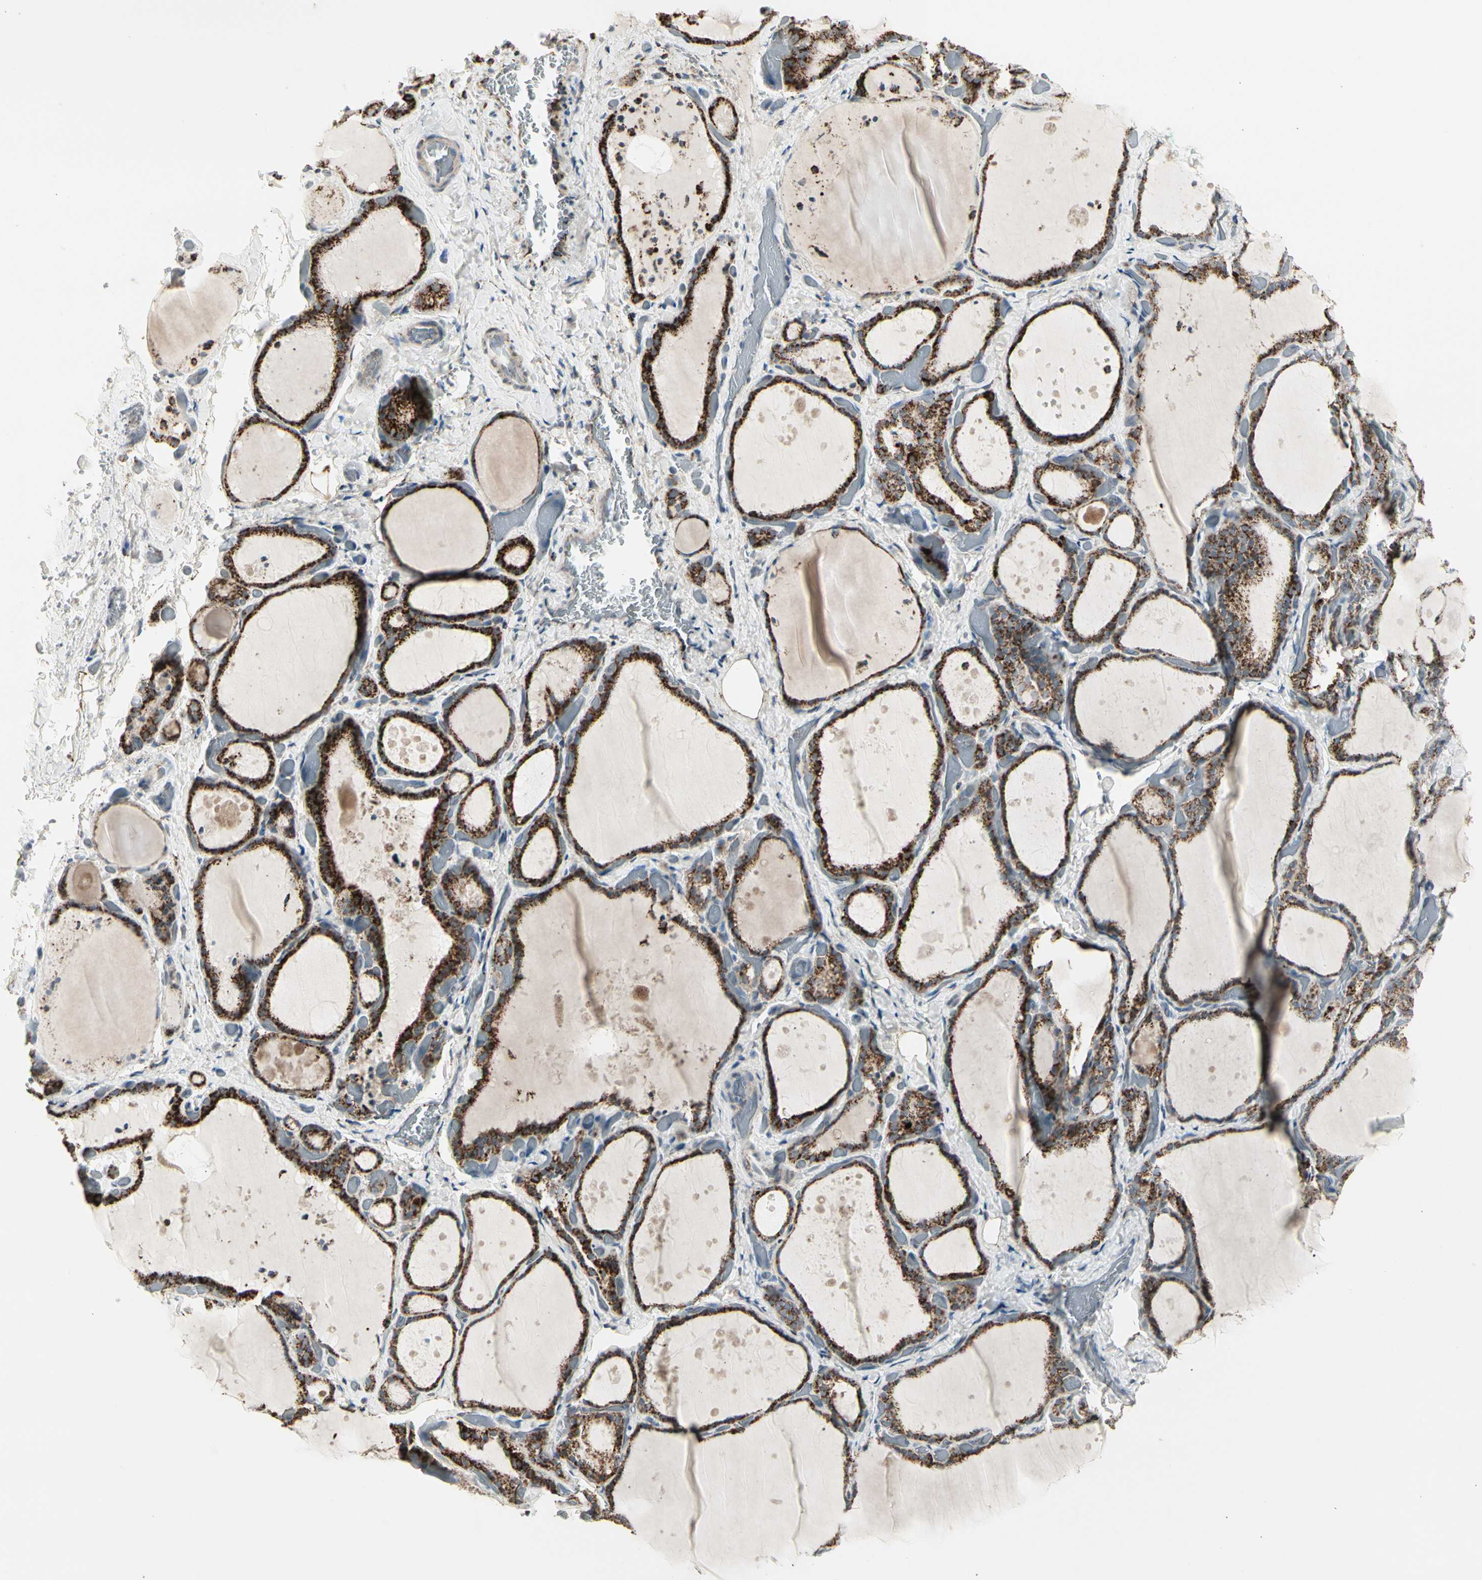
{"staining": {"intensity": "strong", "quantity": ">75%", "location": "cytoplasmic/membranous"}, "tissue": "thyroid gland", "cell_type": "Glandular cells", "image_type": "normal", "snomed": [{"axis": "morphology", "description": "Normal tissue, NOS"}, {"axis": "topography", "description": "Thyroid gland"}], "caption": "This image displays unremarkable thyroid gland stained with immunohistochemistry (IHC) to label a protein in brown. The cytoplasmic/membranous of glandular cells show strong positivity for the protein. Nuclei are counter-stained blue.", "gene": "TMEM176A", "patient": {"sex": "female", "age": 44}}